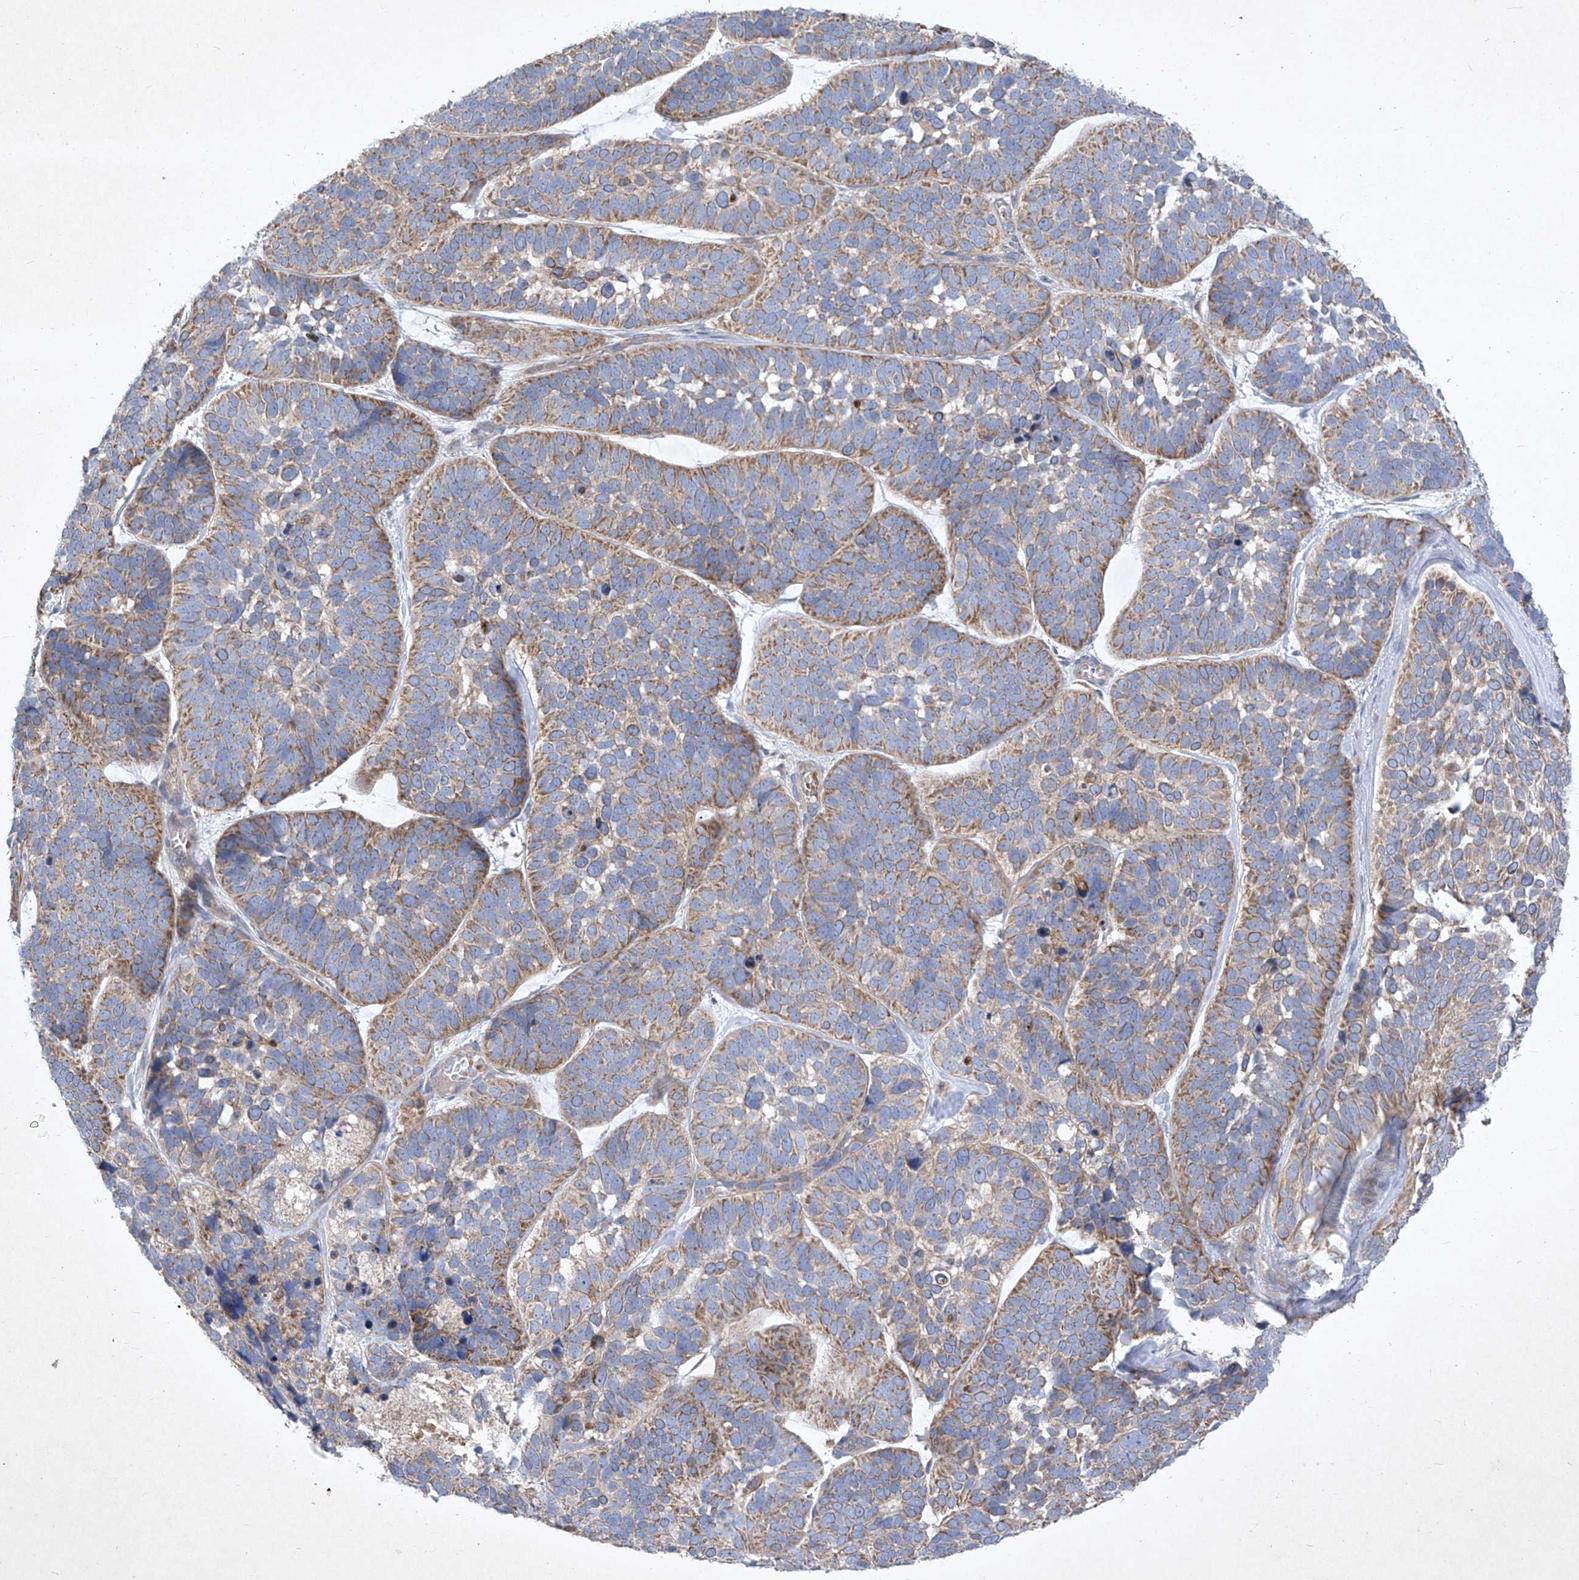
{"staining": {"intensity": "moderate", "quantity": ">75%", "location": "cytoplasmic/membranous"}, "tissue": "skin cancer", "cell_type": "Tumor cells", "image_type": "cancer", "snomed": [{"axis": "morphology", "description": "Basal cell carcinoma"}, {"axis": "topography", "description": "Skin"}], "caption": "Skin basal cell carcinoma stained with a protein marker displays moderate staining in tumor cells.", "gene": "COQ3", "patient": {"sex": "male", "age": 62}}